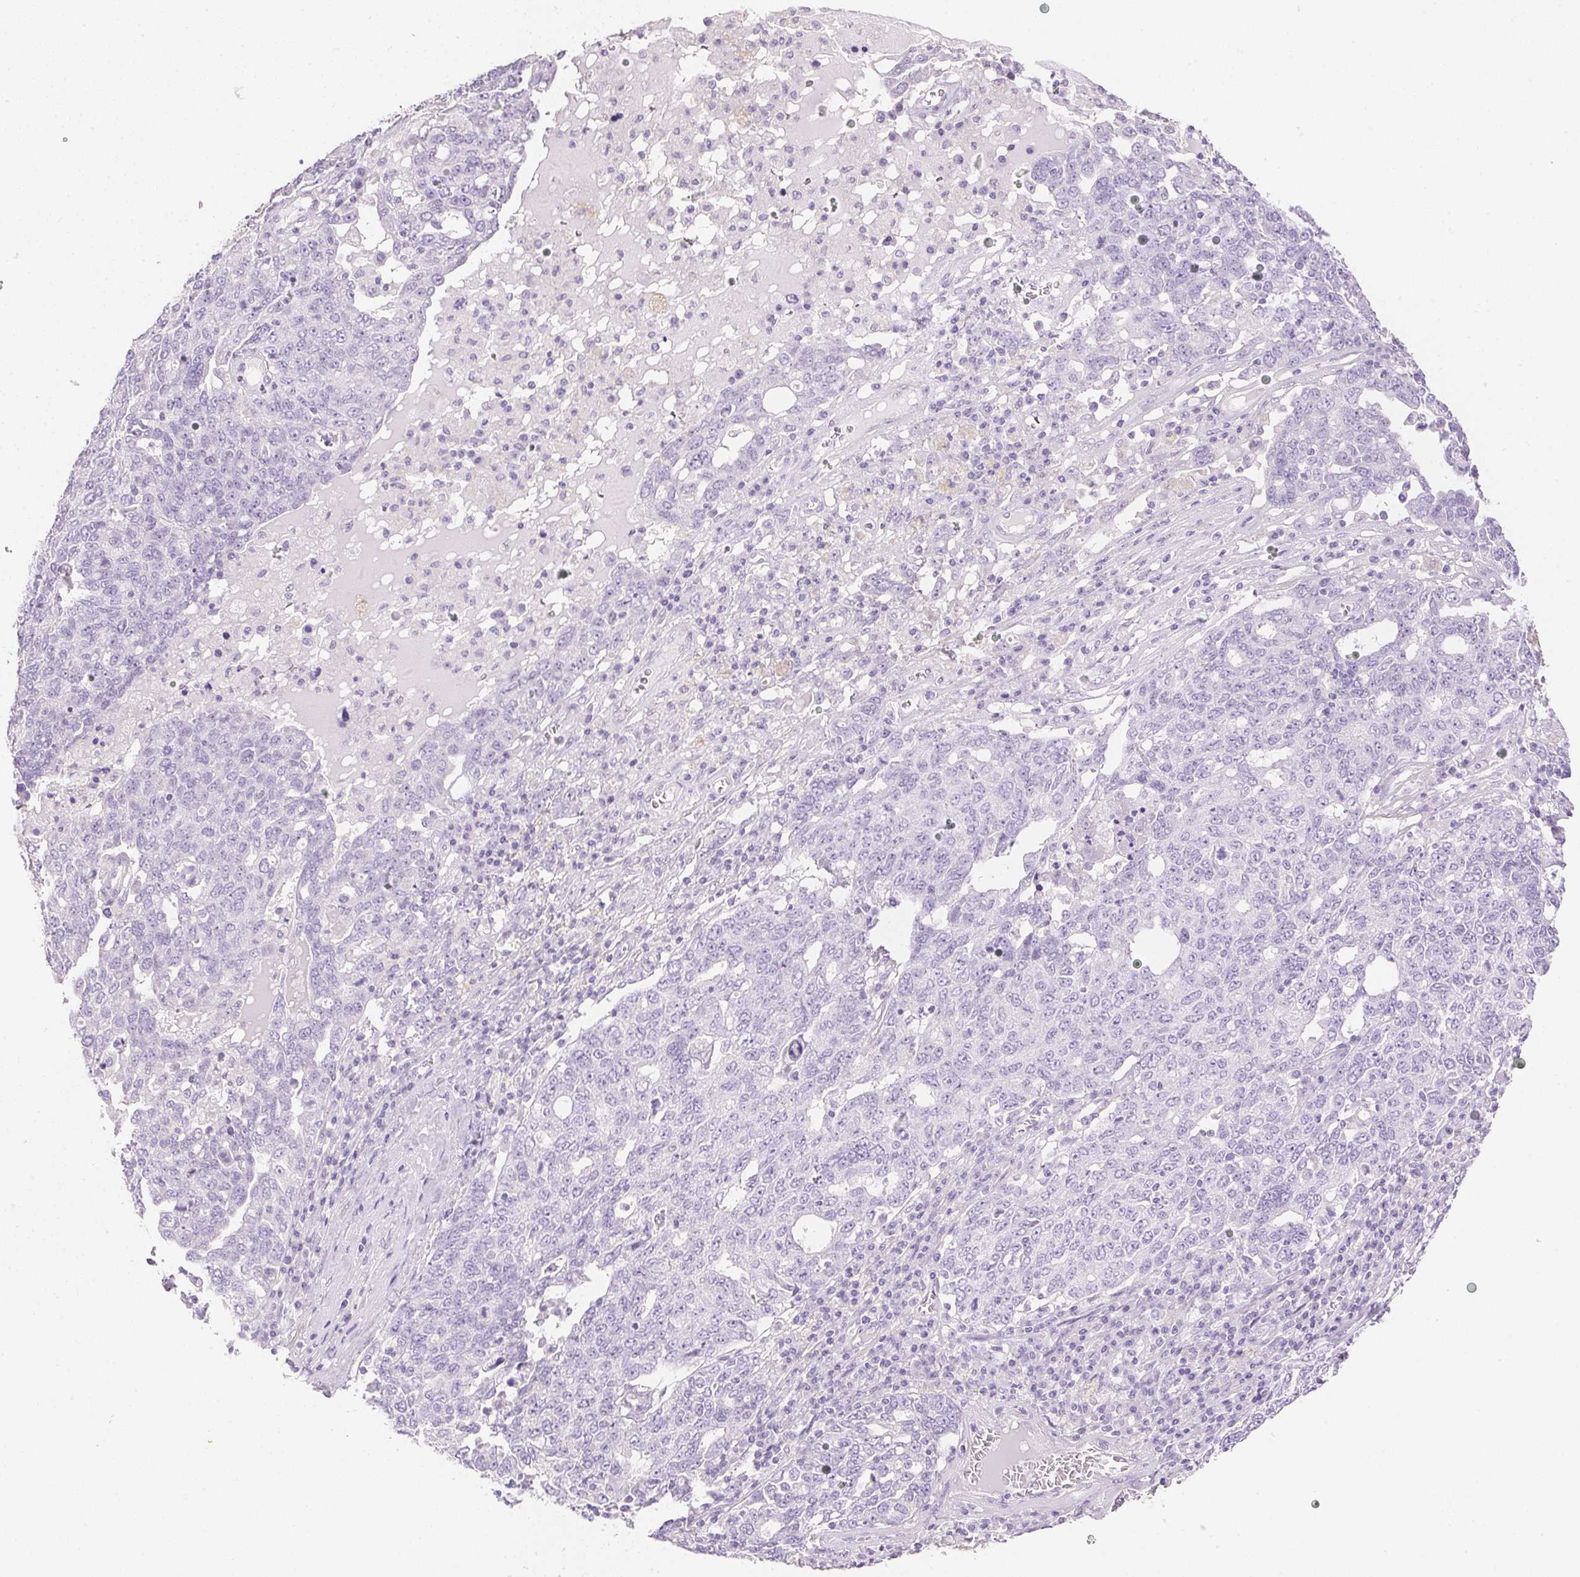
{"staining": {"intensity": "negative", "quantity": "none", "location": "none"}, "tissue": "ovarian cancer", "cell_type": "Tumor cells", "image_type": "cancer", "snomed": [{"axis": "morphology", "description": "Carcinoma, endometroid"}, {"axis": "topography", "description": "Ovary"}], "caption": "Immunohistochemistry micrograph of human ovarian cancer (endometroid carcinoma) stained for a protein (brown), which reveals no positivity in tumor cells. The staining is performed using DAB brown chromogen with nuclei counter-stained in using hematoxylin.", "gene": "KCNE2", "patient": {"sex": "female", "age": 62}}